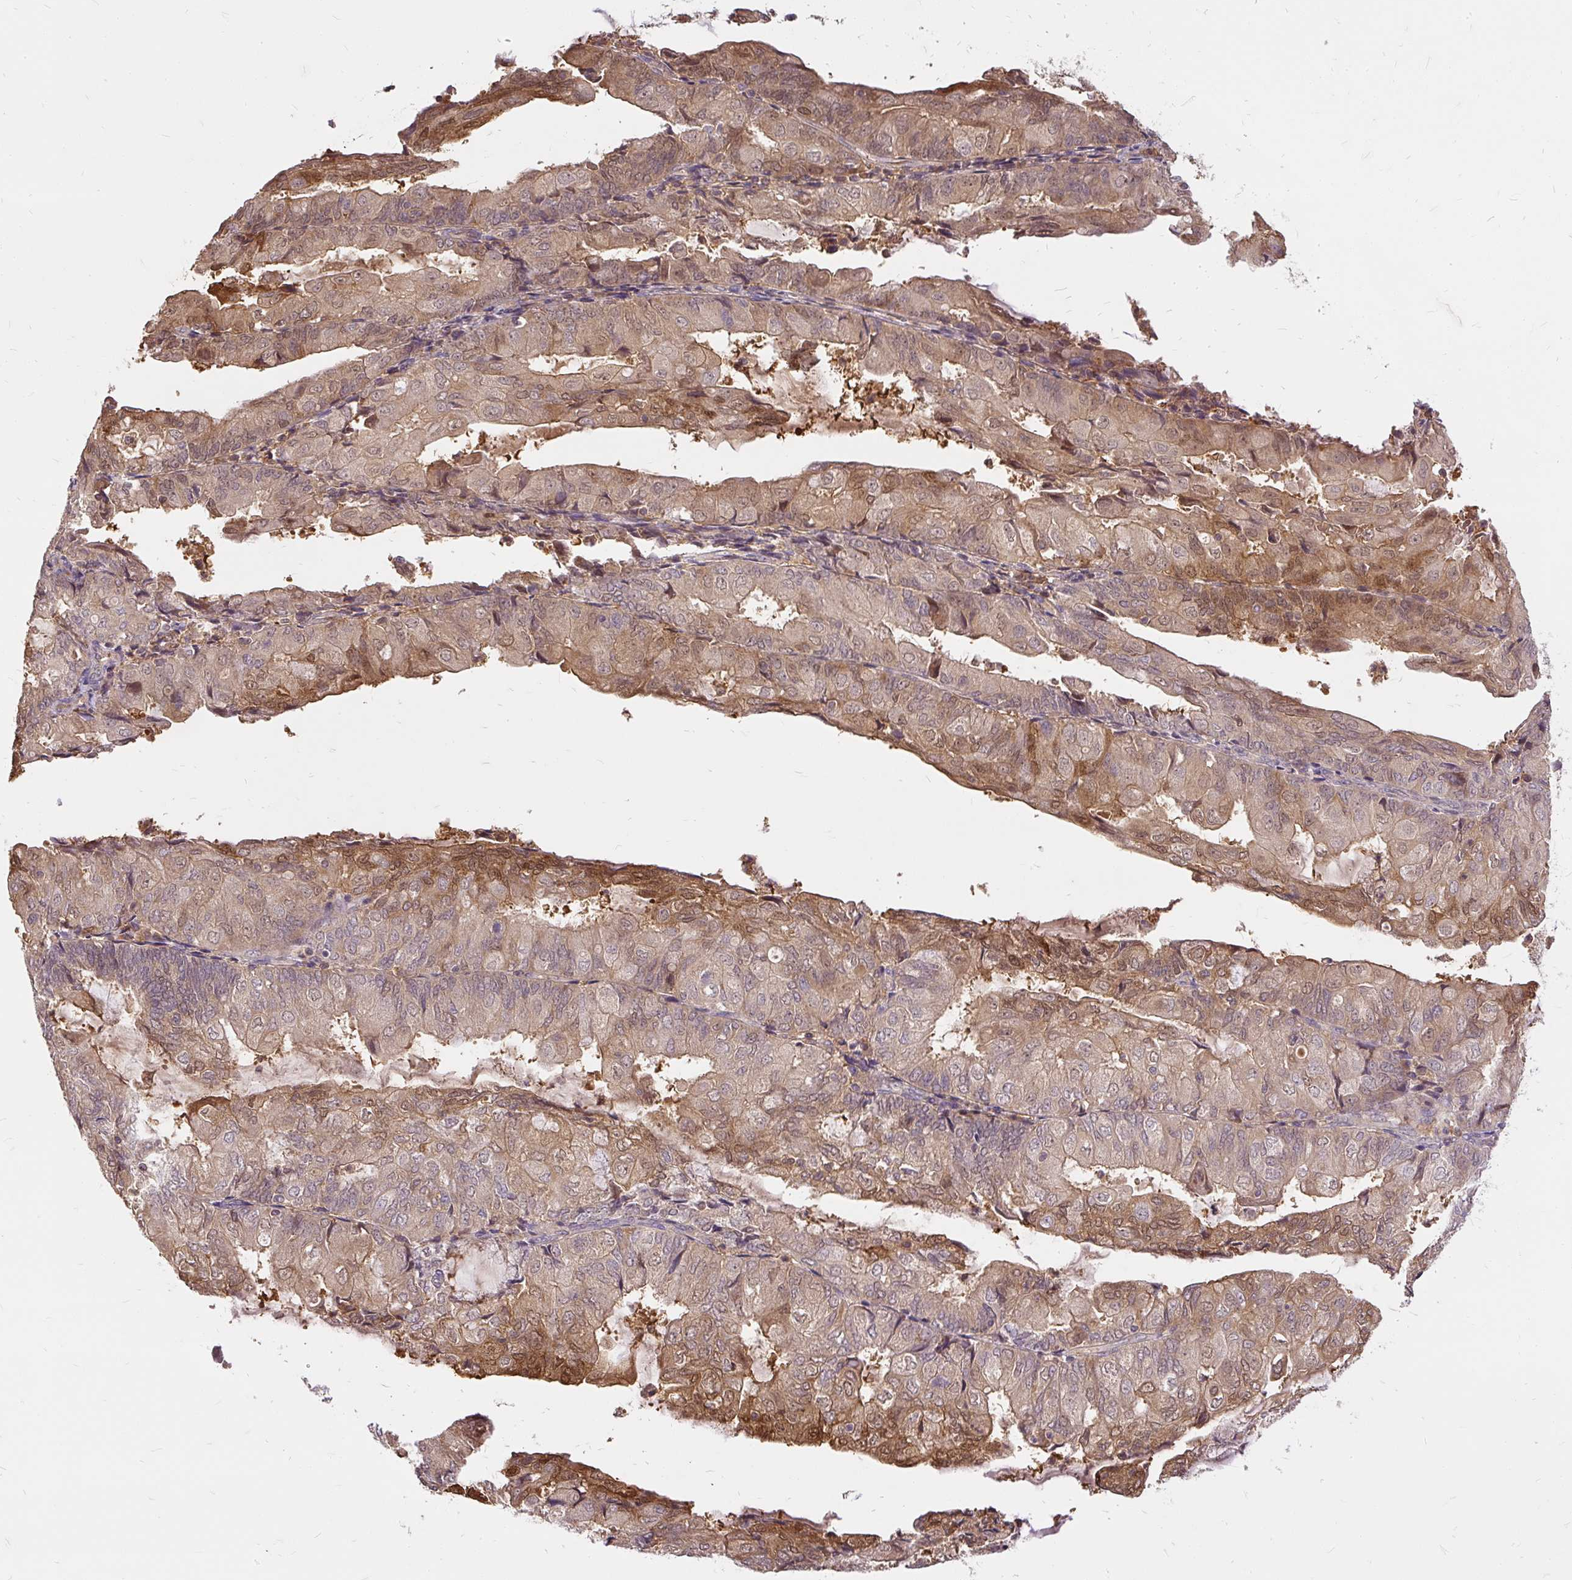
{"staining": {"intensity": "moderate", "quantity": "25%-75%", "location": "cytoplasmic/membranous"}, "tissue": "endometrial cancer", "cell_type": "Tumor cells", "image_type": "cancer", "snomed": [{"axis": "morphology", "description": "Adenocarcinoma, NOS"}, {"axis": "topography", "description": "Endometrium"}], "caption": "Protein expression analysis of adenocarcinoma (endometrial) shows moderate cytoplasmic/membranous staining in approximately 25%-75% of tumor cells. (brown staining indicates protein expression, while blue staining denotes nuclei).", "gene": "AP5S1", "patient": {"sex": "female", "age": 81}}